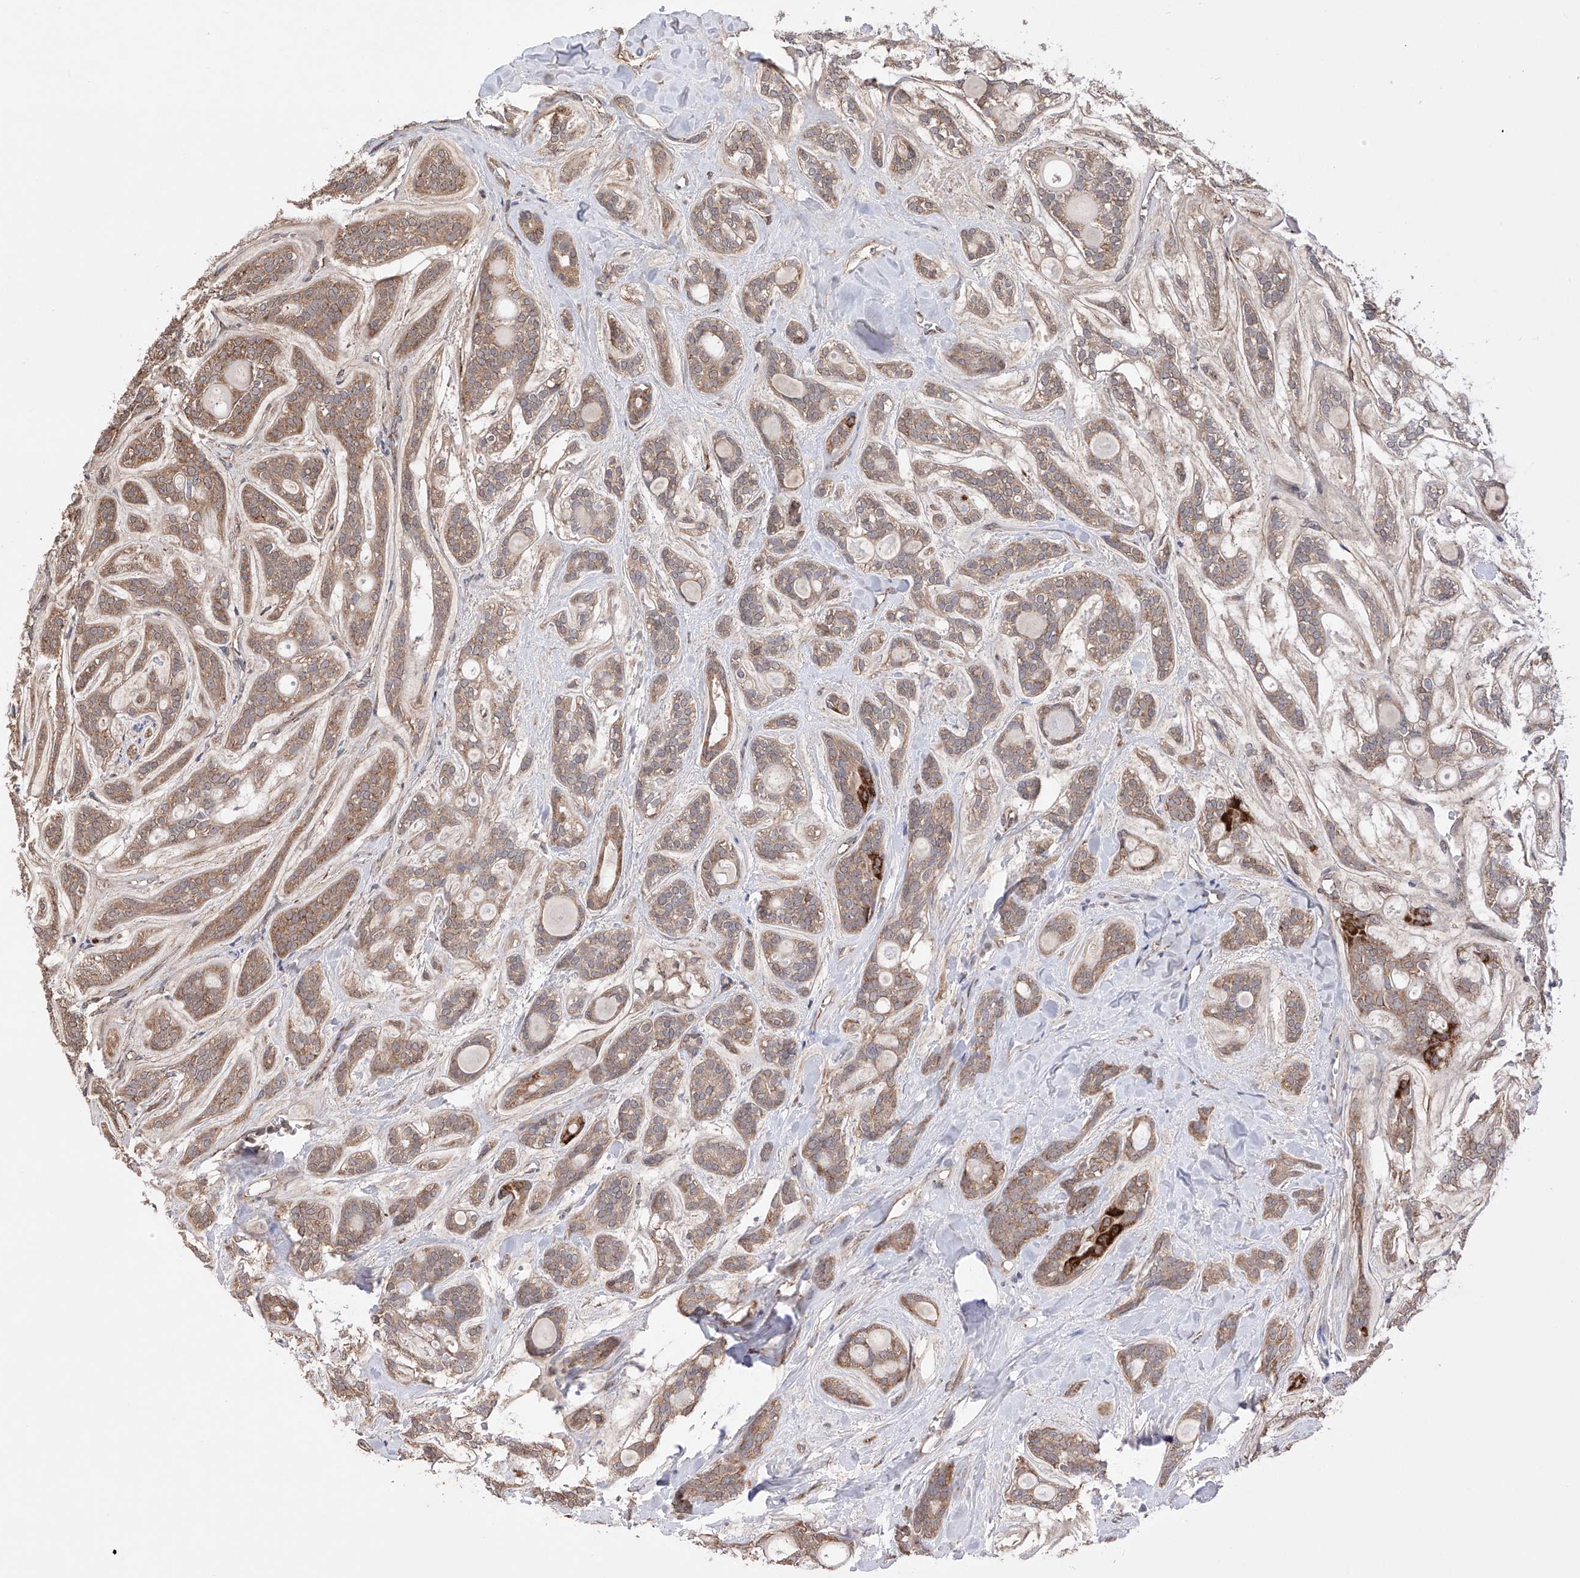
{"staining": {"intensity": "moderate", "quantity": ">75%", "location": "cytoplasmic/membranous"}, "tissue": "head and neck cancer", "cell_type": "Tumor cells", "image_type": "cancer", "snomed": [{"axis": "morphology", "description": "Adenocarcinoma, NOS"}, {"axis": "topography", "description": "Head-Neck"}], "caption": "Head and neck cancer stained for a protein (brown) reveals moderate cytoplasmic/membranous positive staining in approximately >75% of tumor cells.", "gene": "SDHAF4", "patient": {"sex": "male", "age": 66}}